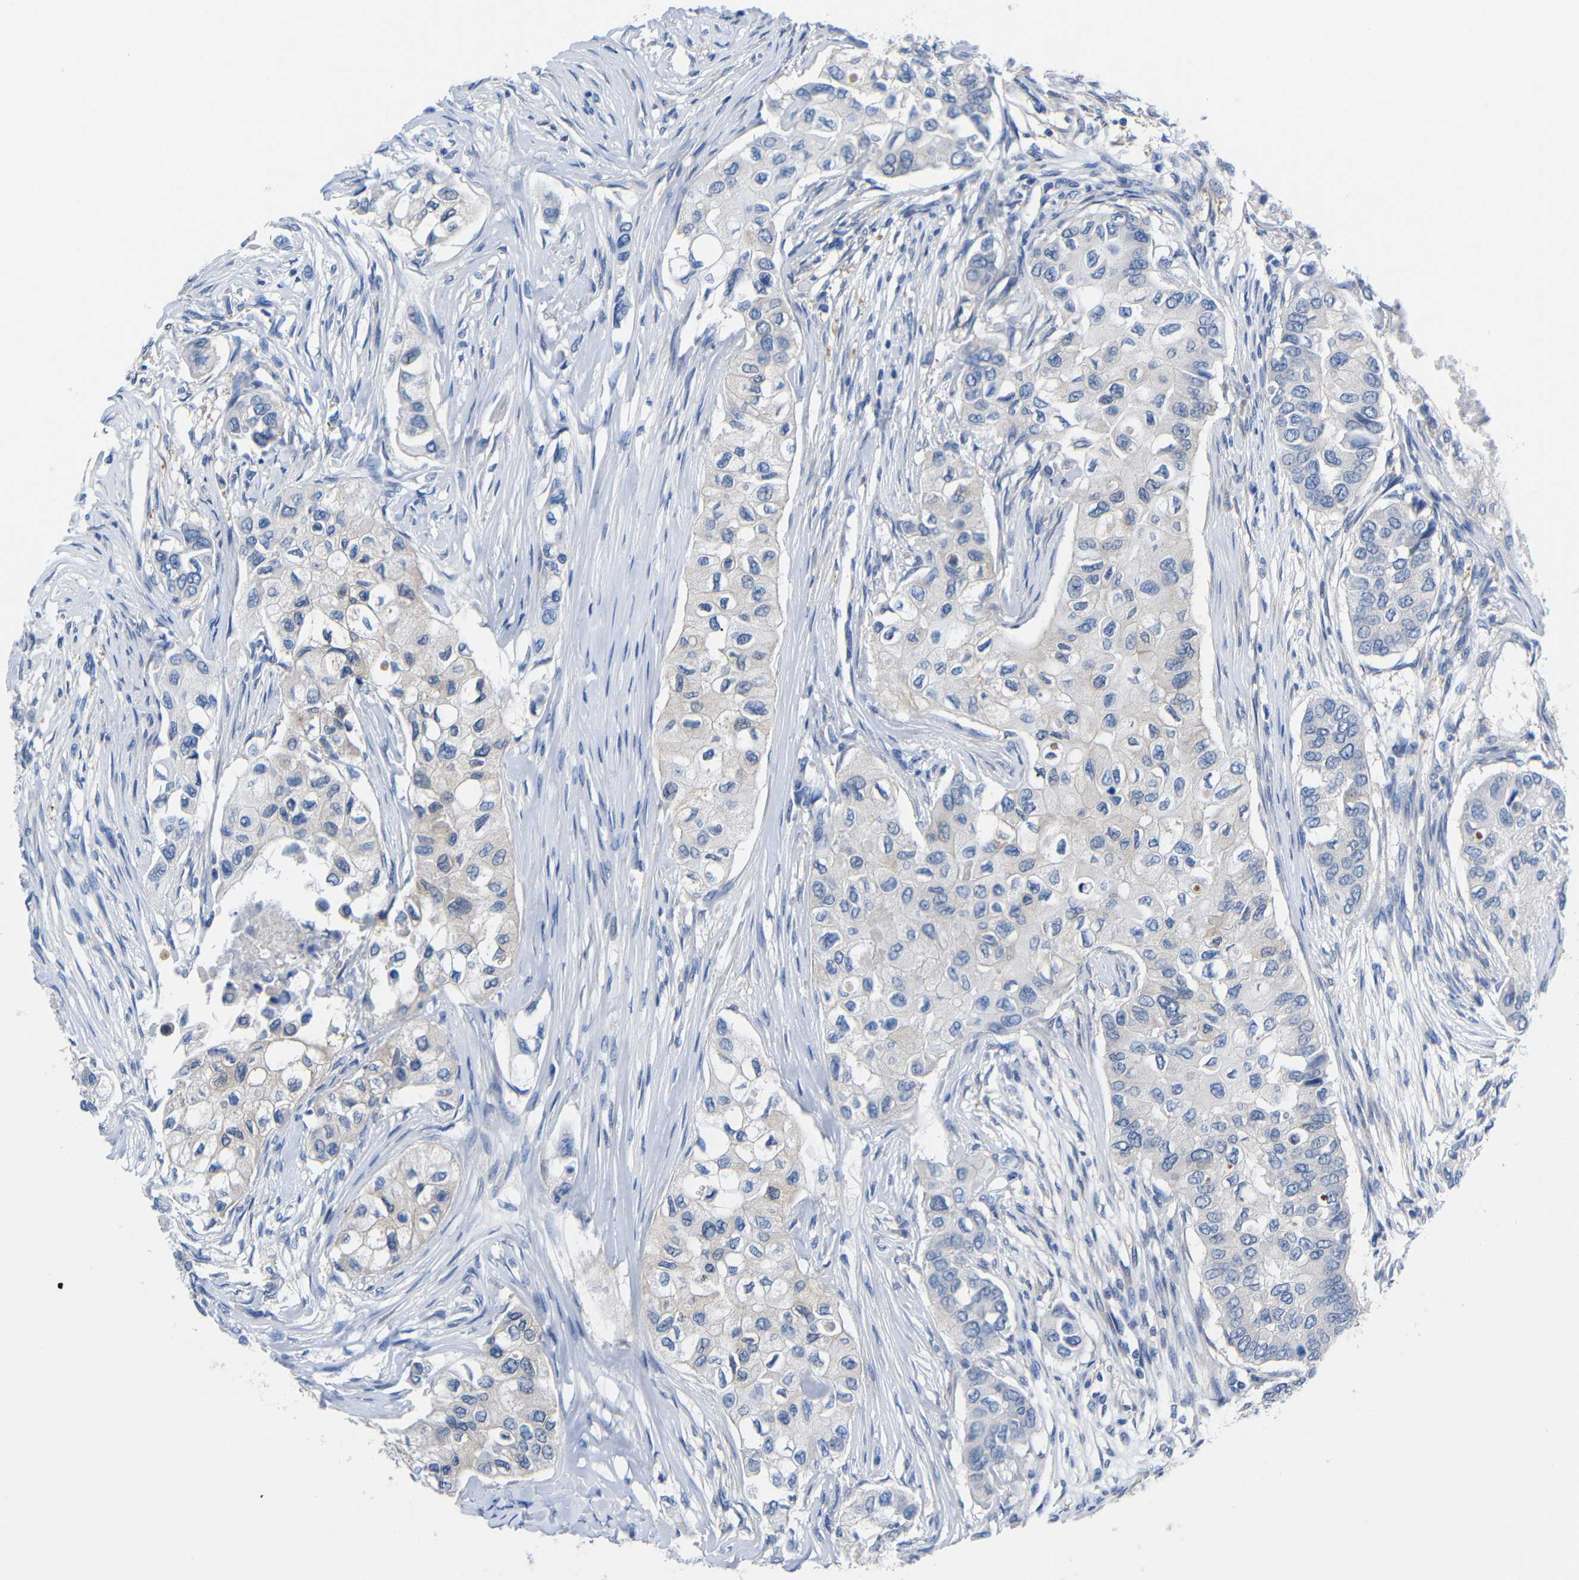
{"staining": {"intensity": "negative", "quantity": "none", "location": "none"}, "tissue": "breast cancer", "cell_type": "Tumor cells", "image_type": "cancer", "snomed": [{"axis": "morphology", "description": "Normal tissue, NOS"}, {"axis": "morphology", "description": "Duct carcinoma"}, {"axis": "topography", "description": "Breast"}], "caption": "Immunohistochemical staining of breast cancer shows no significant positivity in tumor cells.", "gene": "PEBP1", "patient": {"sex": "female", "age": 49}}